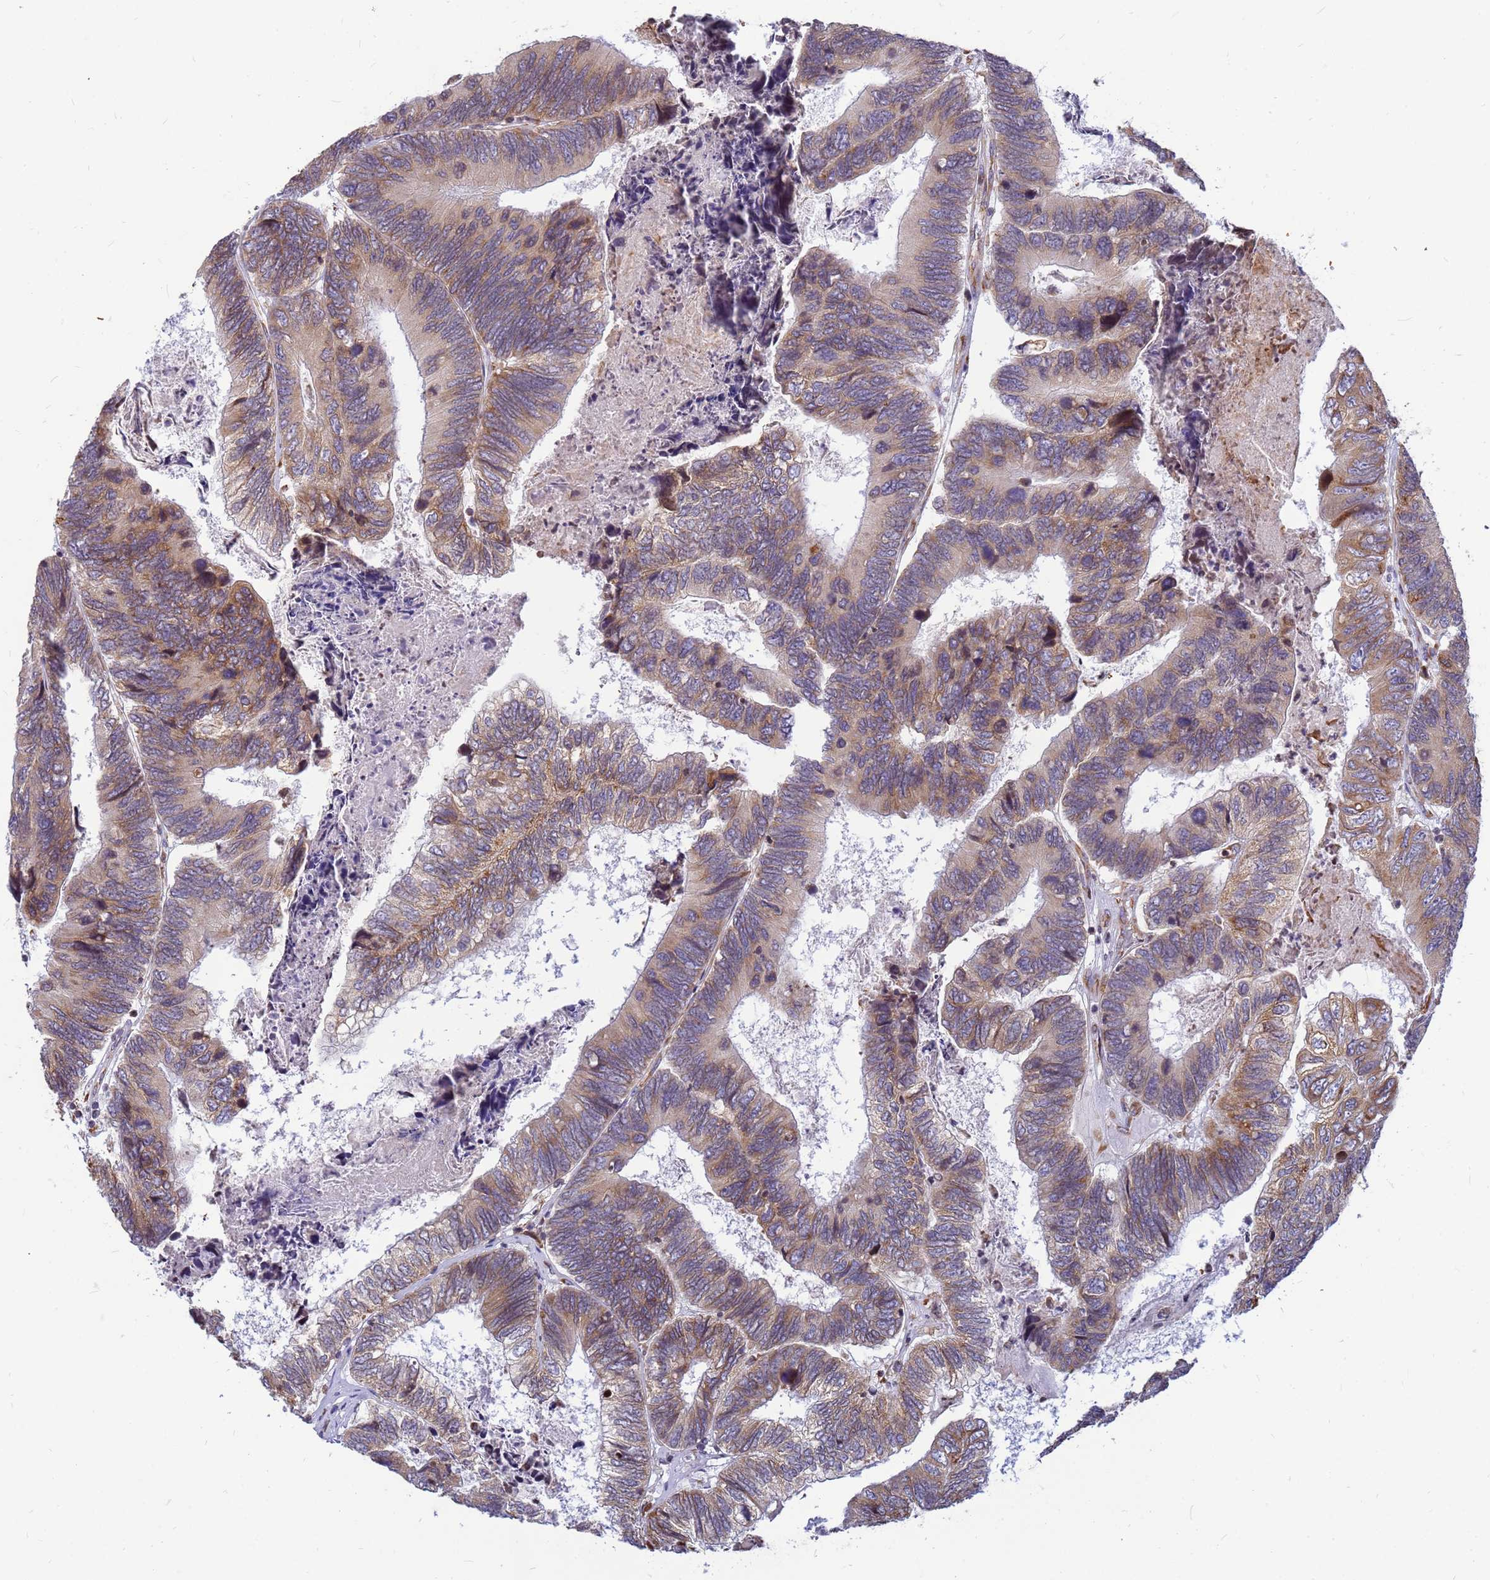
{"staining": {"intensity": "moderate", "quantity": "25%-75%", "location": "cytoplasmic/membranous"}, "tissue": "colorectal cancer", "cell_type": "Tumor cells", "image_type": "cancer", "snomed": [{"axis": "morphology", "description": "Adenocarcinoma, NOS"}, {"axis": "topography", "description": "Colon"}], "caption": "Approximately 25%-75% of tumor cells in adenocarcinoma (colorectal) demonstrate moderate cytoplasmic/membranous protein positivity as visualized by brown immunohistochemical staining.", "gene": "SSR4", "patient": {"sex": "female", "age": 67}}